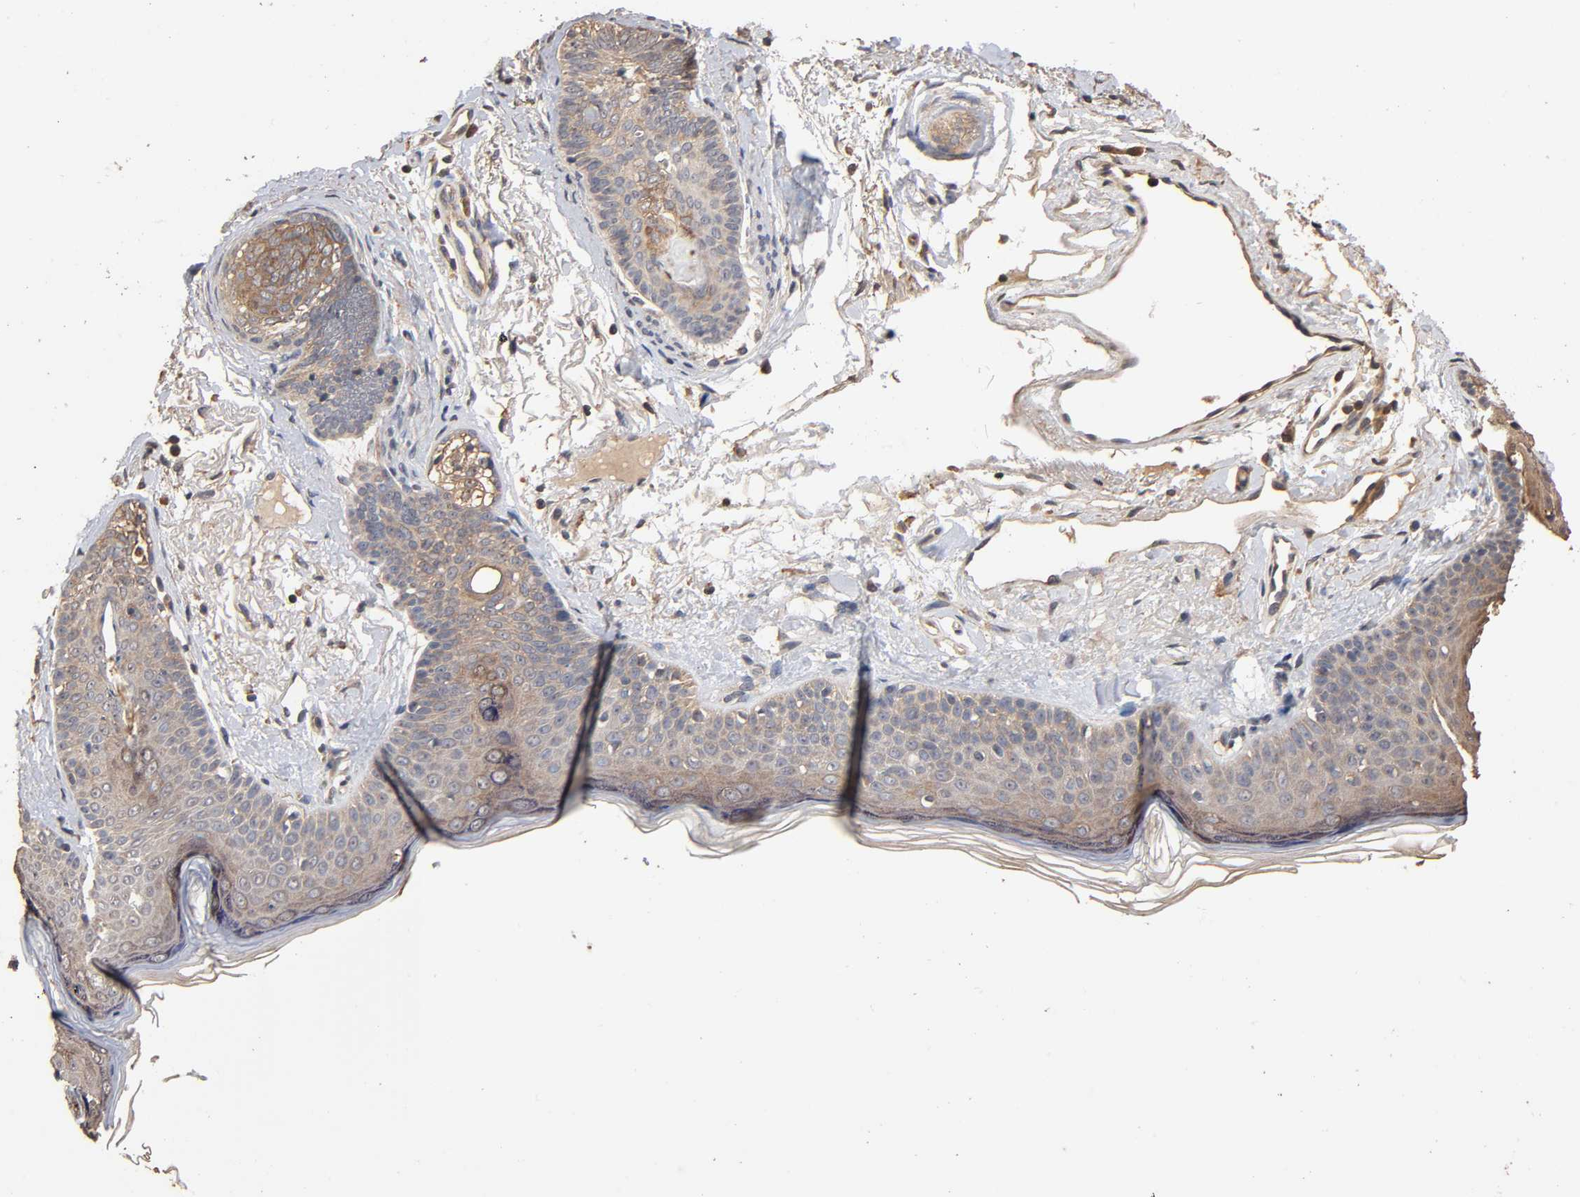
{"staining": {"intensity": "weak", "quantity": ">75%", "location": "cytoplasmic/membranous"}, "tissue": "skin cancer", "cell_type": "Tumor cells", "image_type": "cancer", "snomed": [{"axis": "morphology", "description": "Normal tissue, NOS"}, {"axis": "morphology", "description": "Basal cell carcinoma"}, {"axis": "topography", "description": "Skin"}], "caption": "Tumor cells show low levels of weak cytoplasmic/membranous staining in approximately >75% of cells in basal cell carcinoma (skin).", "gene": "ARHGEF7", "patient": {"sex": "female", "age": 69}}